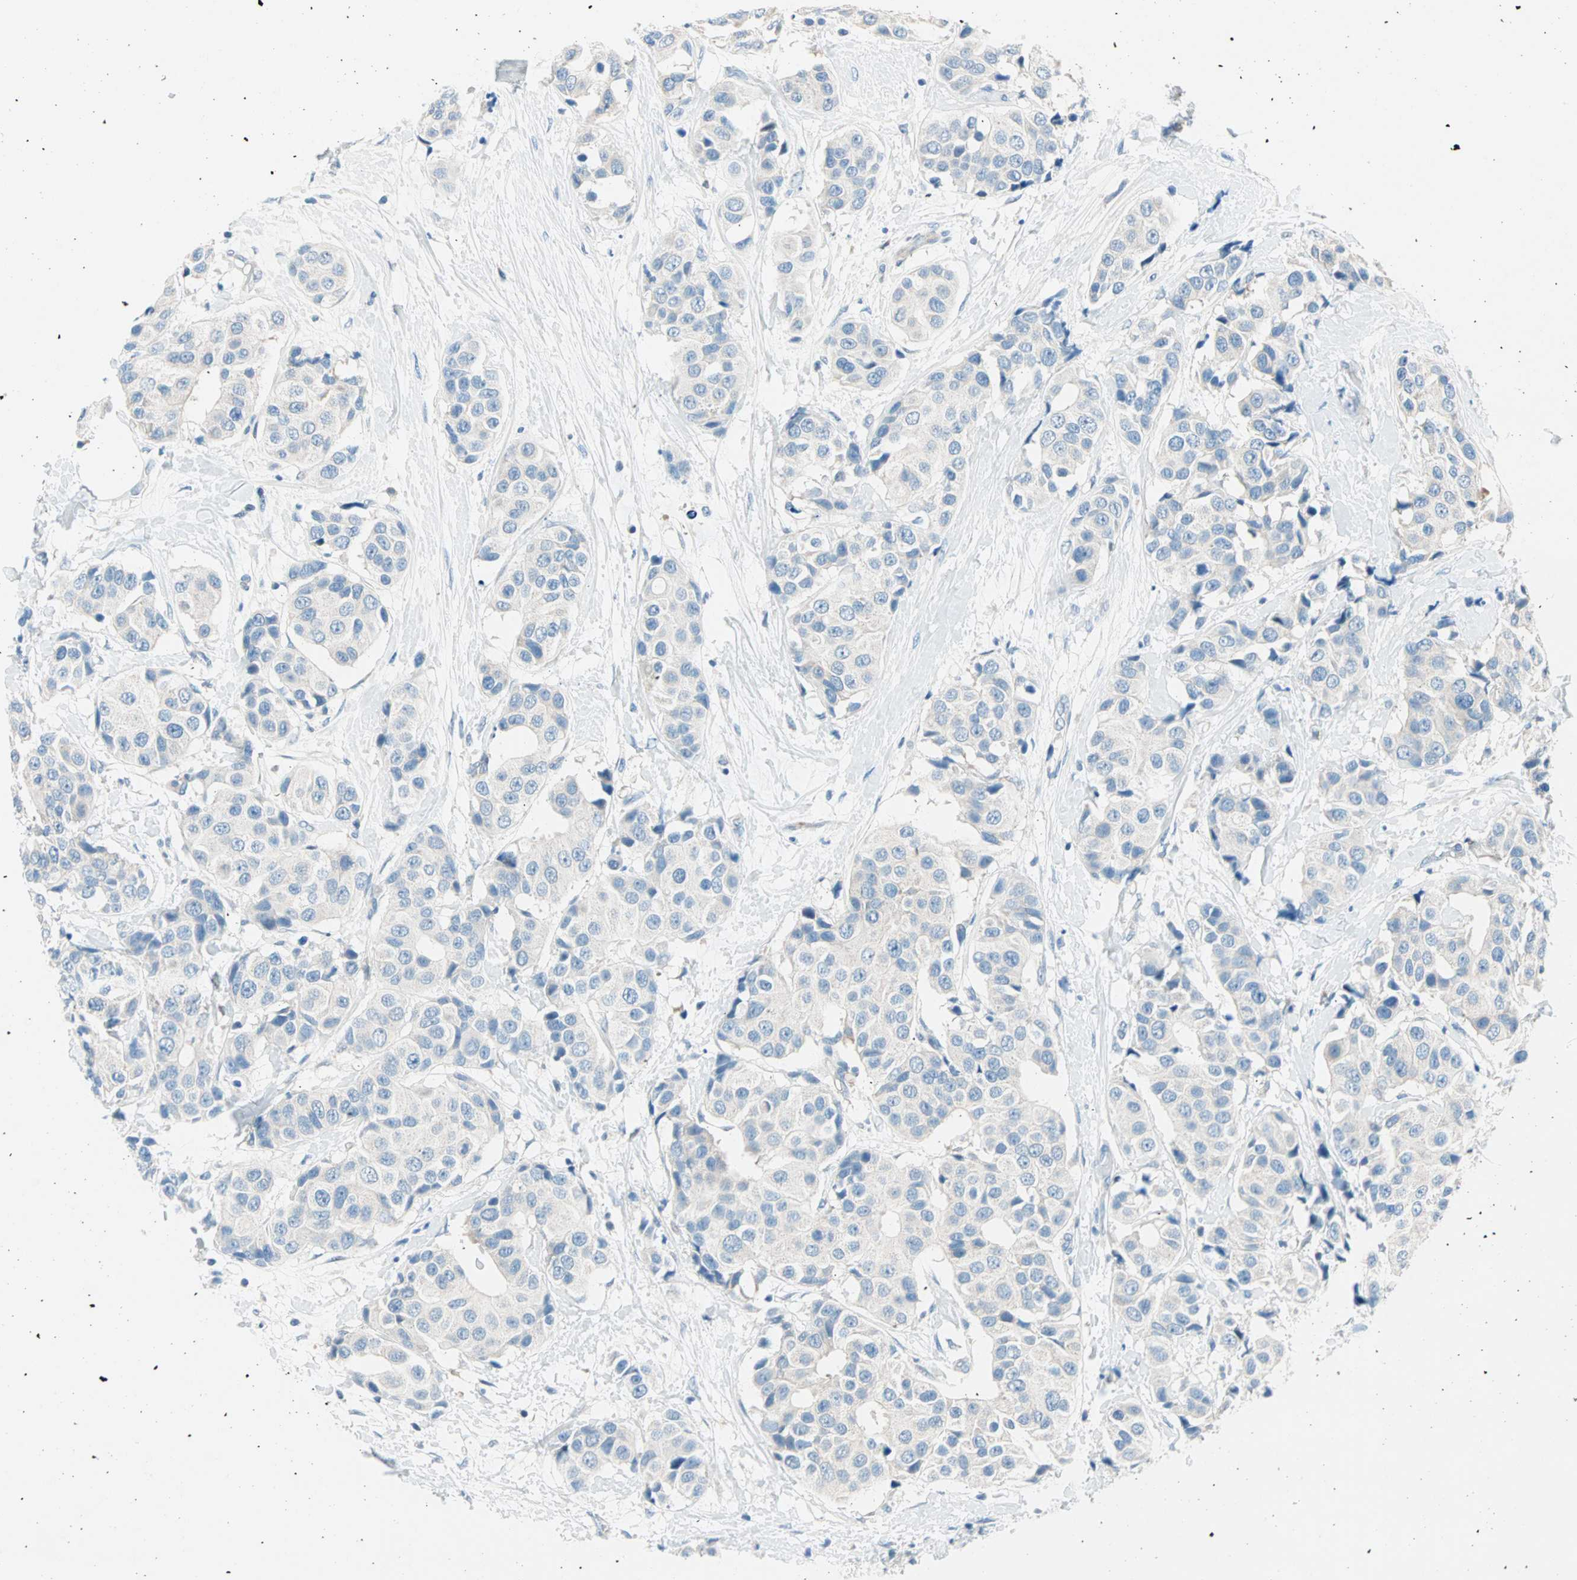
{"staining": {"intensity": "negative", "quantity": "none", "location": "none"}, "tissue": "breast cancer", "cell_type": "Tumor cells", "image_type": "cancer", "snomed": [{"axis": "morphology", "description": "Normal tissue, NOS"}, {"axis": "morphology", "description": "Duct carcinoma"}, {"axis": "topography", "description": "Breast"}], "caption": "This image is of breast intraductal carcinoma stained with immunohistochemistry (IHC) to label a protein in brown with the nuclei are counter-stained blue. There is no positivity in tumor cells.", "gene": "TMEM163", "patient": {"sex": "female", "age": 39}}